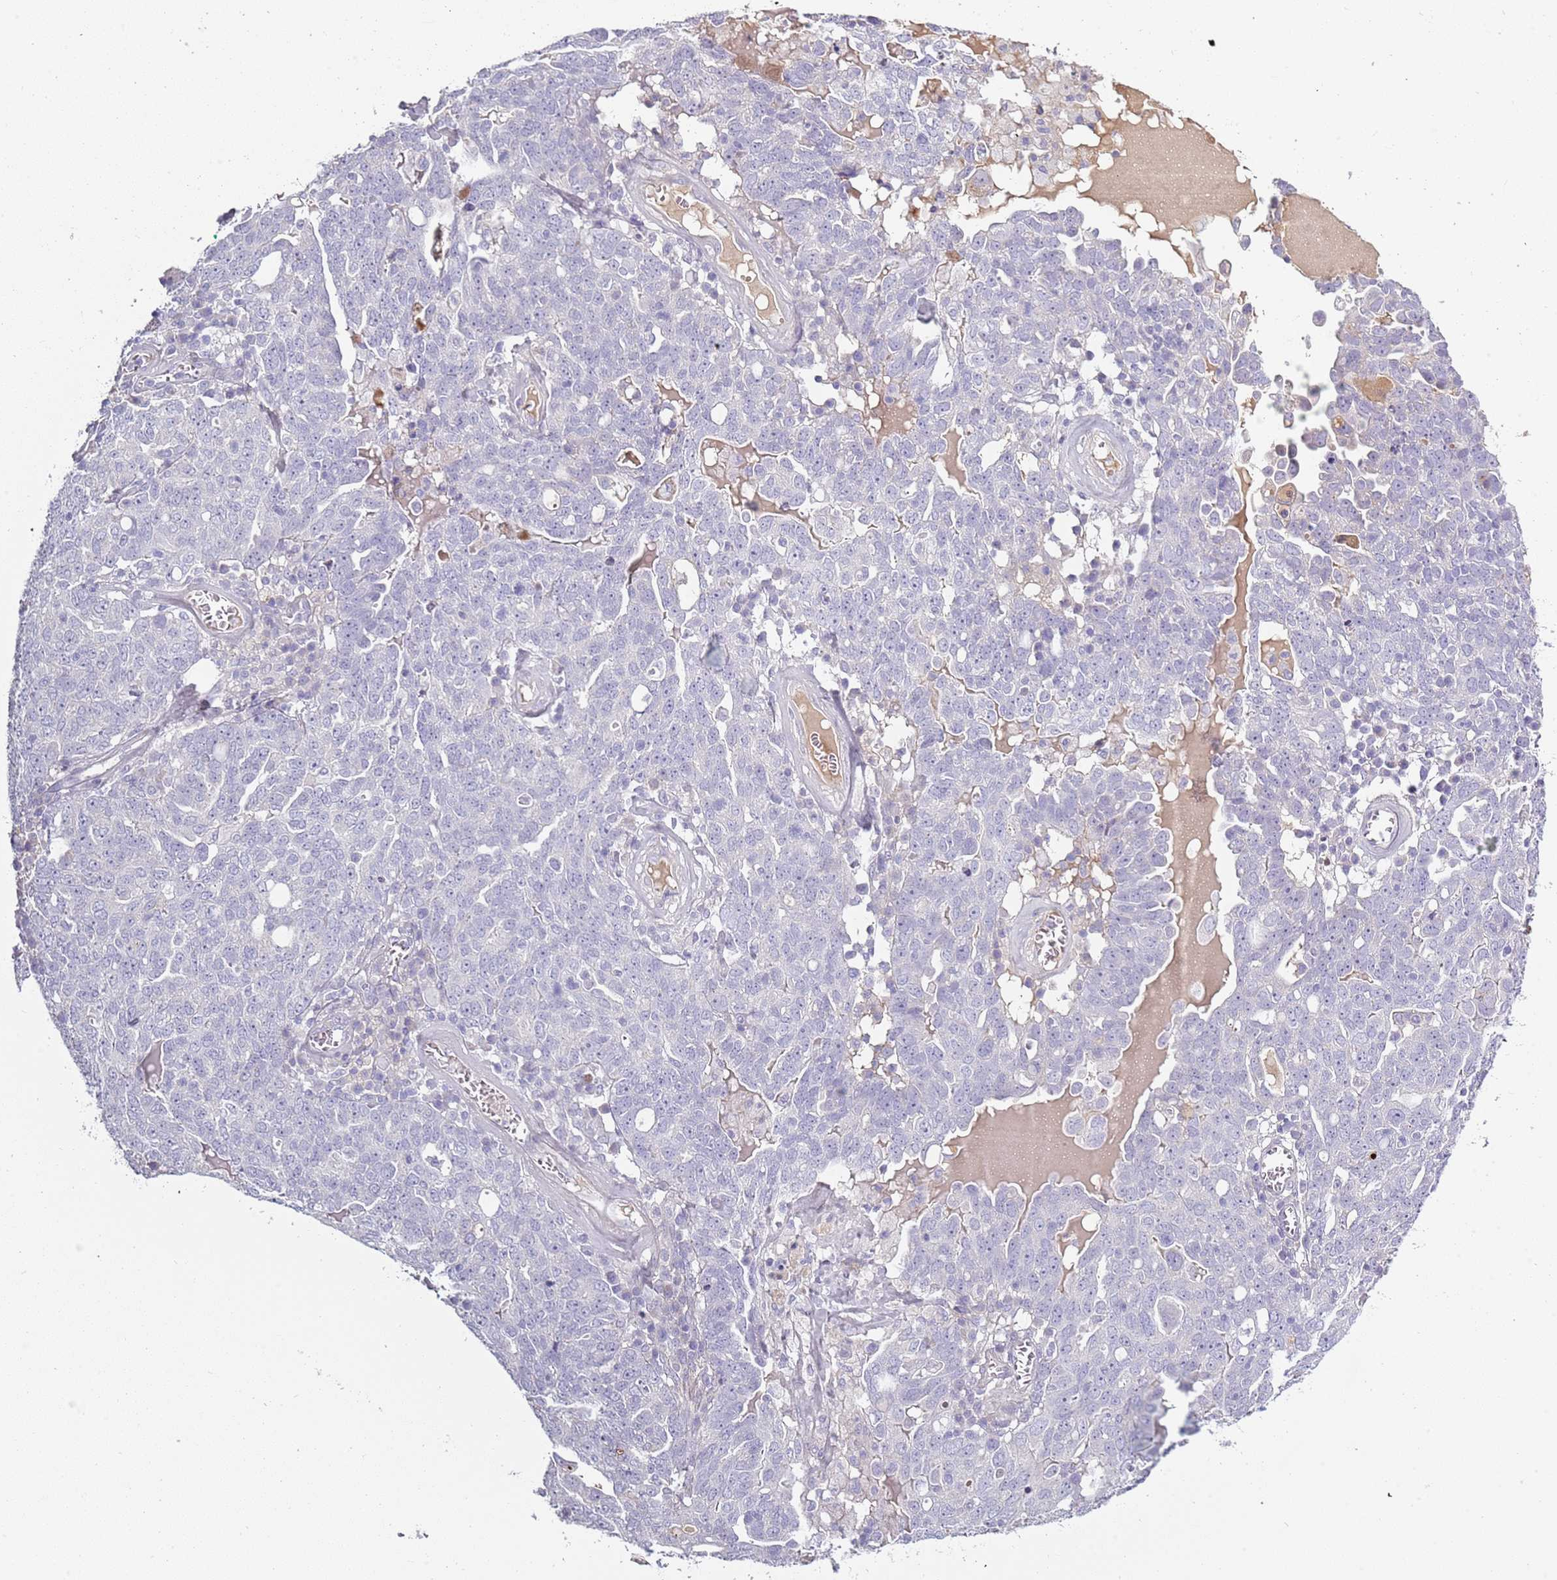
{"staining": {"intensity": "negative", "quantity": "none", "location": "none"}, "tissue": "ovarian cancer", "cell_type": "Tumor cells", "image_type": "cancer", "snomed": [{"axis": "morphology", "description": "Carcinoma, endometroid"}, {"axis": "topography", "description": "Ovary"}], "caption": "Tumor cells are negative for protein expression in human ovarian cancer. The staining is performed using DAB brown chromogen with nuclei counter-stained in using hematoxylin.", "gene": "TNFRSF6B", "patient": {"sex": "female", "age": 62}}